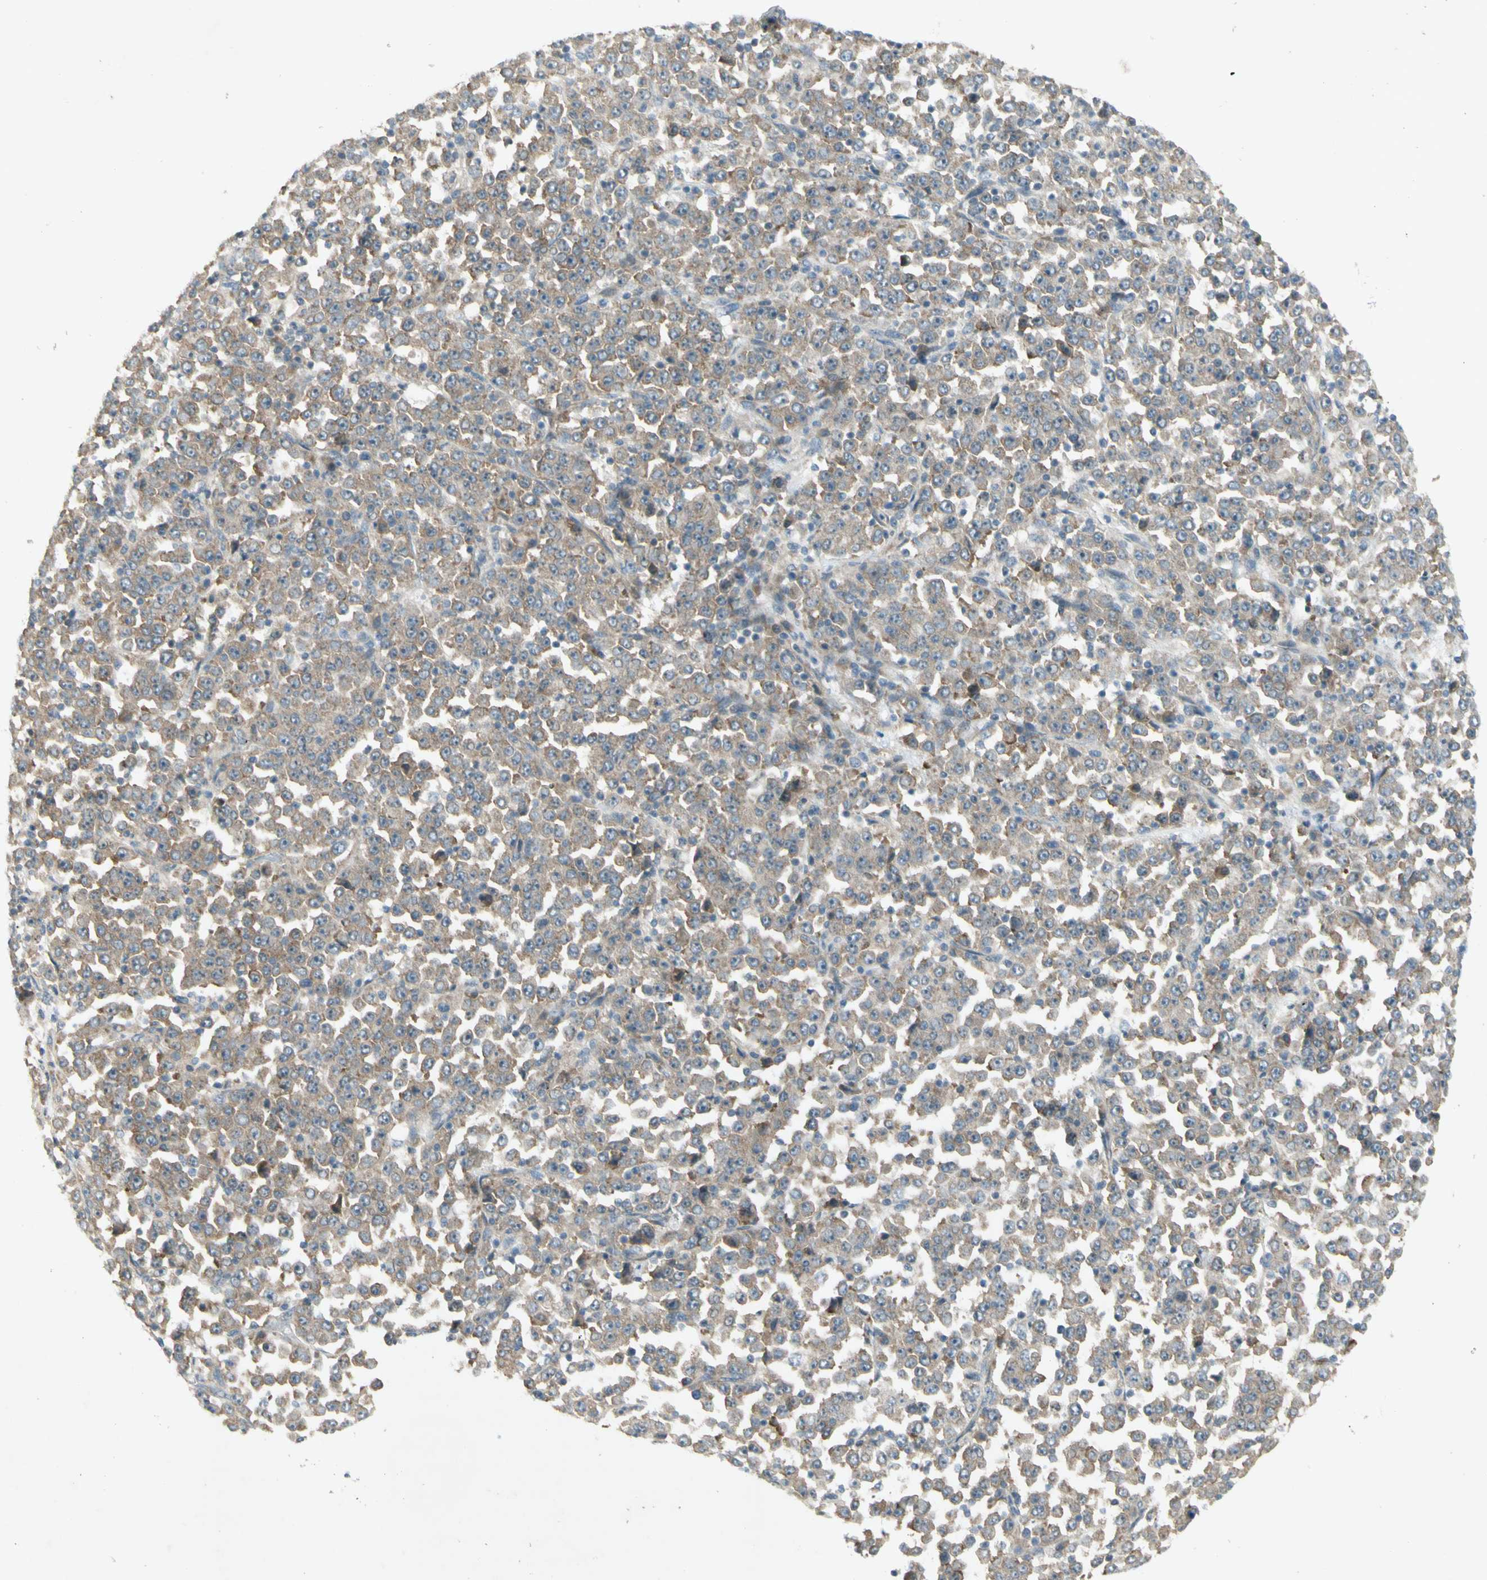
{"staining": {"intensity": "weak", "quantity": "25%-75%", "location": "cytoplasmic/membranous"}, "tissue": "stomach cancer", "cell_type": "Tumor cells", "image_type": "cancer", "snomed": [{"axis": "morphology", "description": "Normal tissue, NOS"}, {"axis": "morphology", "description": "Adenocarcinoma, NOS"}, {"axis": "topography", "description": "Stomach, upper"}, {"axis": "topography", "description": "Stomach"}], "caption": "Weak cytoplasmic/membranous staining is present in approximately 25%-75% of tumor cells in adenocarcinoma (stomach). Nuclei are stained in blue.", "gene": "ETF1", "patient": {"sex": "male", "age": 59}}